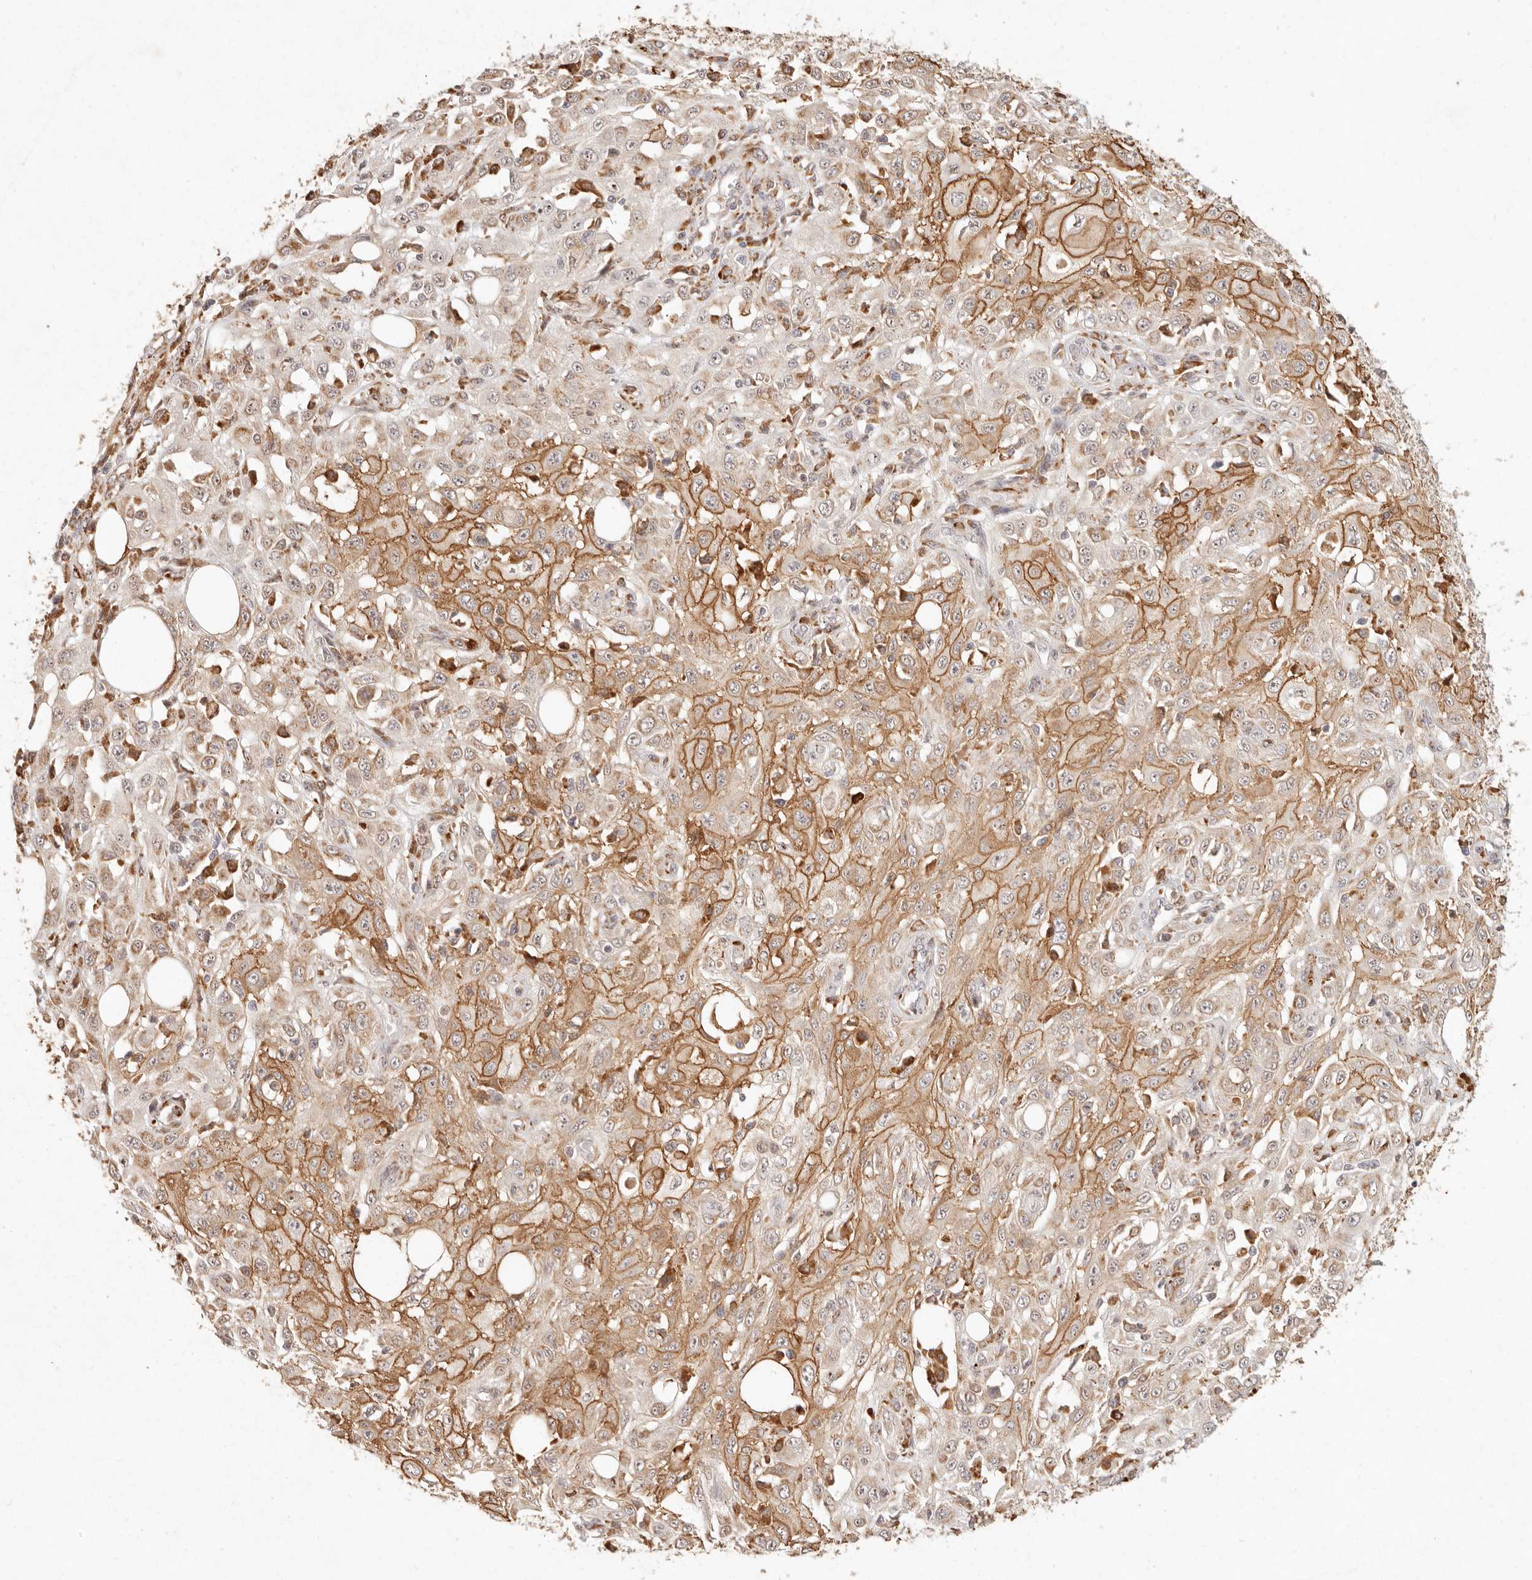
{"staining": {"intensity": "moderate", "quantity": ">75%", "location": "cytoplasmic/membranous"}, "tissue": "skin cancer", "cell_type": "Tumor cells", "image_type": "cancer", "snomed": [{"axis": "morphology", "description": "Squamous cell carcinoma, NOS"}, {"axis": "morphology", "description": "Squamous cell carcinoma, metastatic, NOS"}, {"axis": "topography", "description": "Skin"}, {"axis": "topography", "description": "Lymph node"}], "caption": "This is a histology image of IHC staining of skin squamous cell carcinoma, which shows moderate staining in the cytoplasmic/membranous of tumor cells.", "gene": "C1orf127", "patient": {"sex": "male", "age": 75}}